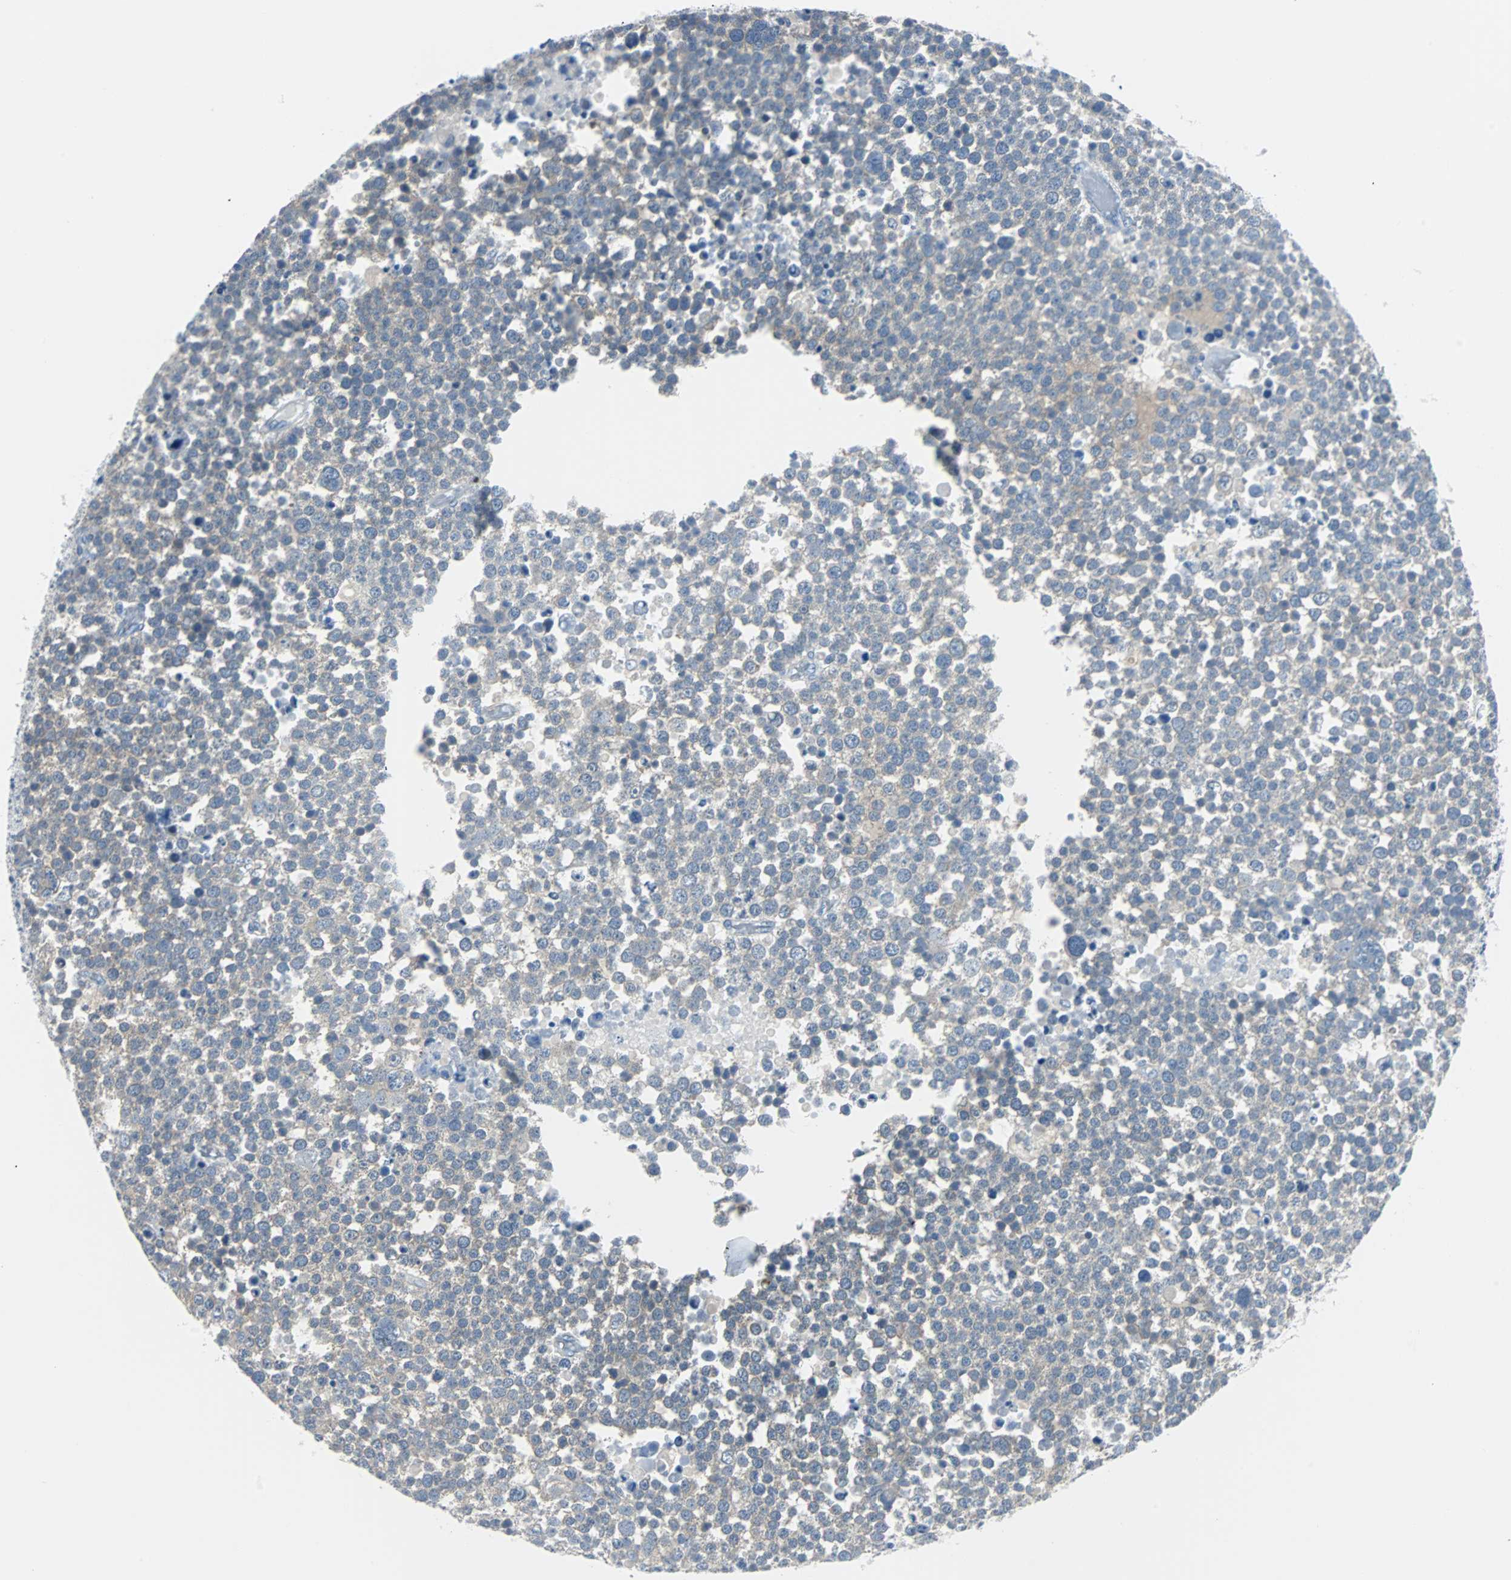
{"staining": {"intensity": "weak", "quantity": ">75%", "location": "cytoplasmic/membranous"}, "tissue": "testis cancer", "cell_type": "Tumor cells", "image_type": "cancer", "snomed": [{"axis": "morphology", "description": "Seminoma, NOS"}, {"axis": "topography", "description": "Testis"}], "caption": "Immunohistochemical staining of human seminoma (testis) exhibits low levels of weak cytoplasmic/membranous positivity in approximately >75% of tumor cells.", "gene": "RASA1", "patient": {"sex": "male", "age": 71}}